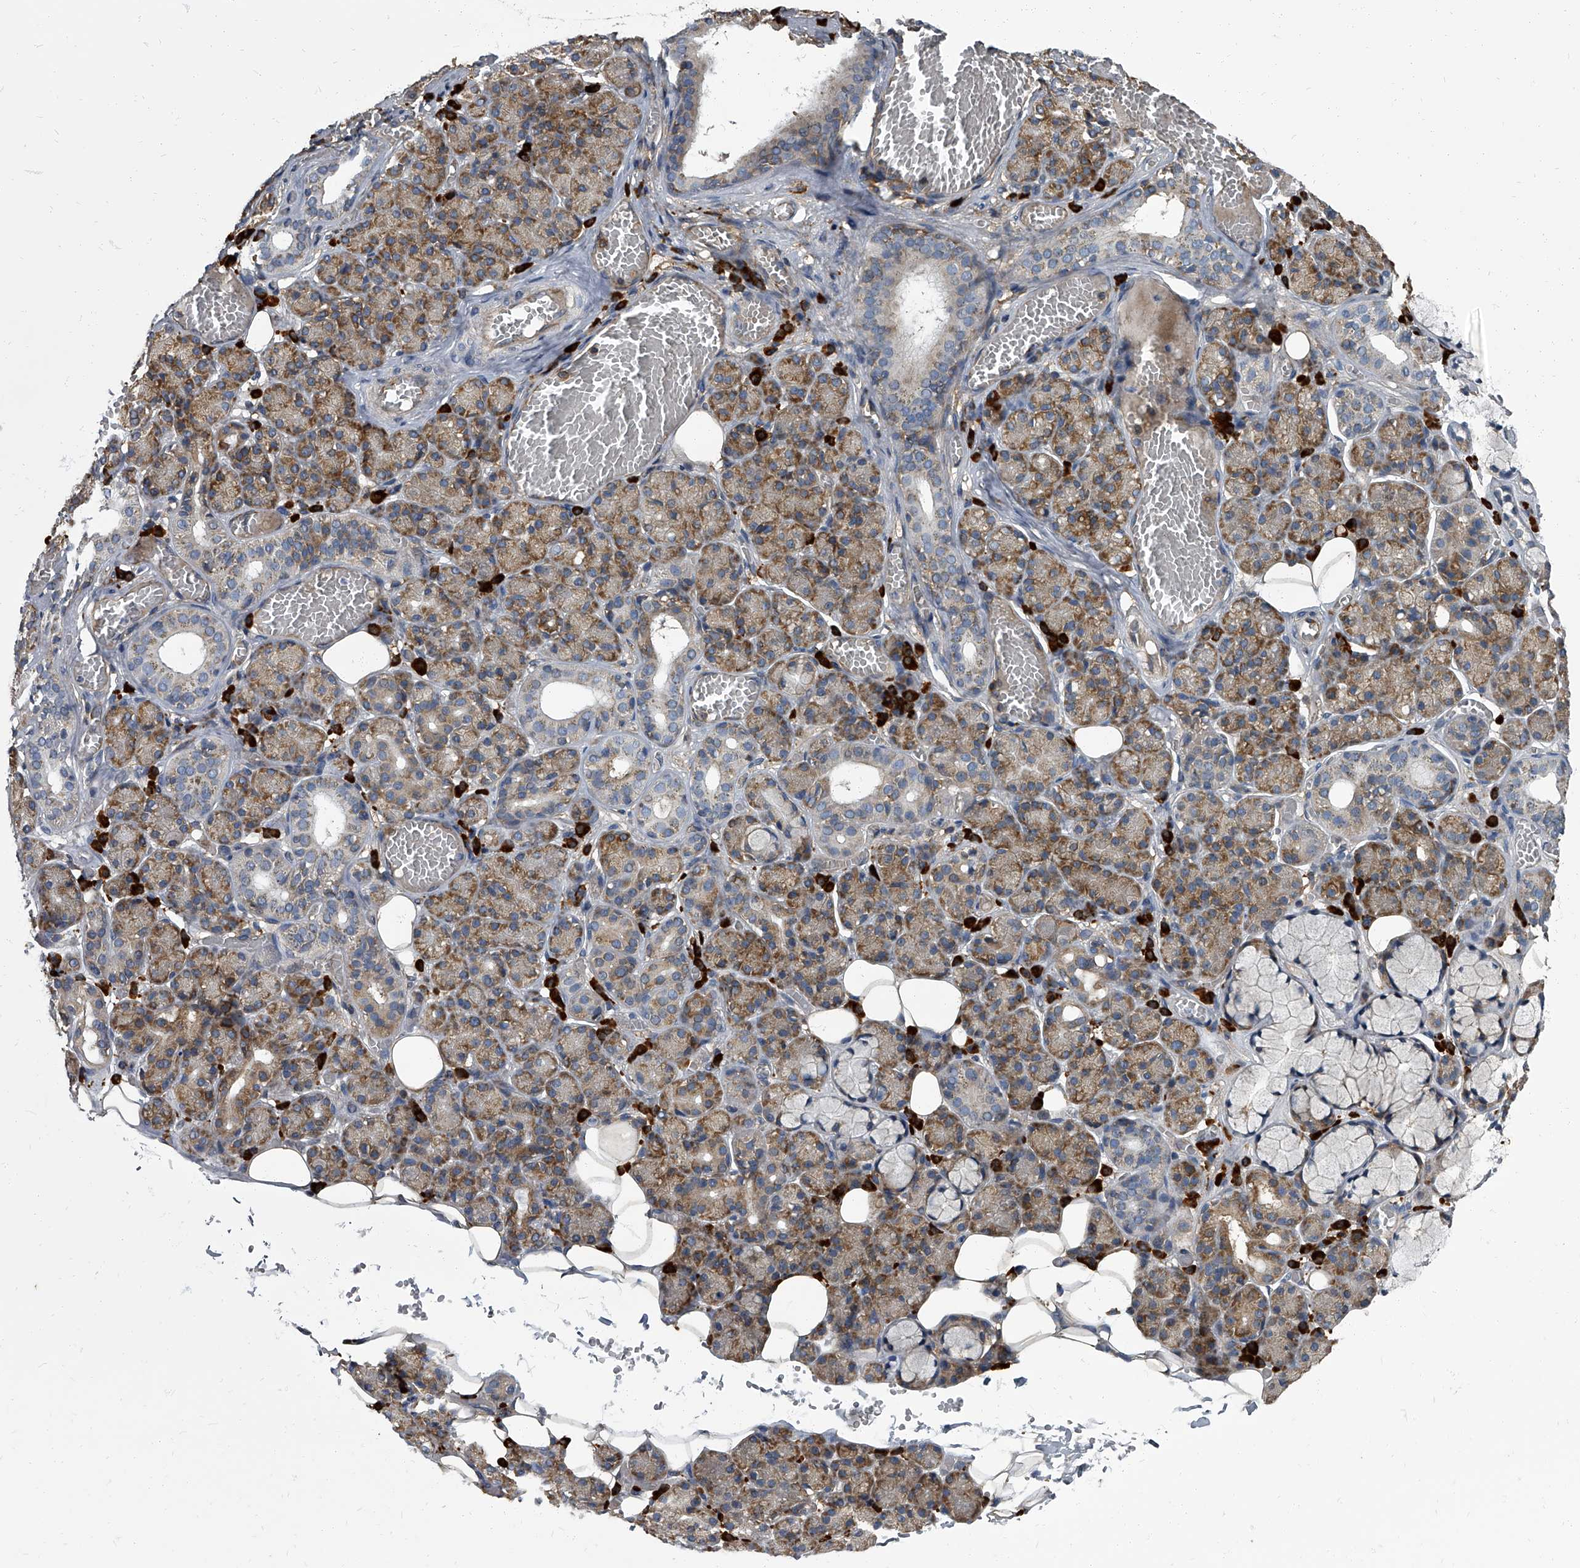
{"staining": {"intensity": "strong", "quantity": "<25%", "location": "cytoplasmic/membranous"}, "tissue": "salivary gland", "cell_type": "Glandular cells", "image_type": "normal", "snomed": [{"axis": "morphology", "description": "Normal tissue, NOS"}, {"axis": "topography", "description": "Salivary gland"}], "caption": "Immunohistochemistry (IHC) histopathology image of normal salivary gland stained for a protein (brown), which demonstrates medium levels of strong cytoplasmic/membranous positivity in approximately <25% of glandular cells.", "gene": "CDV3", "patient": {"sex": "male", "age": 63}}